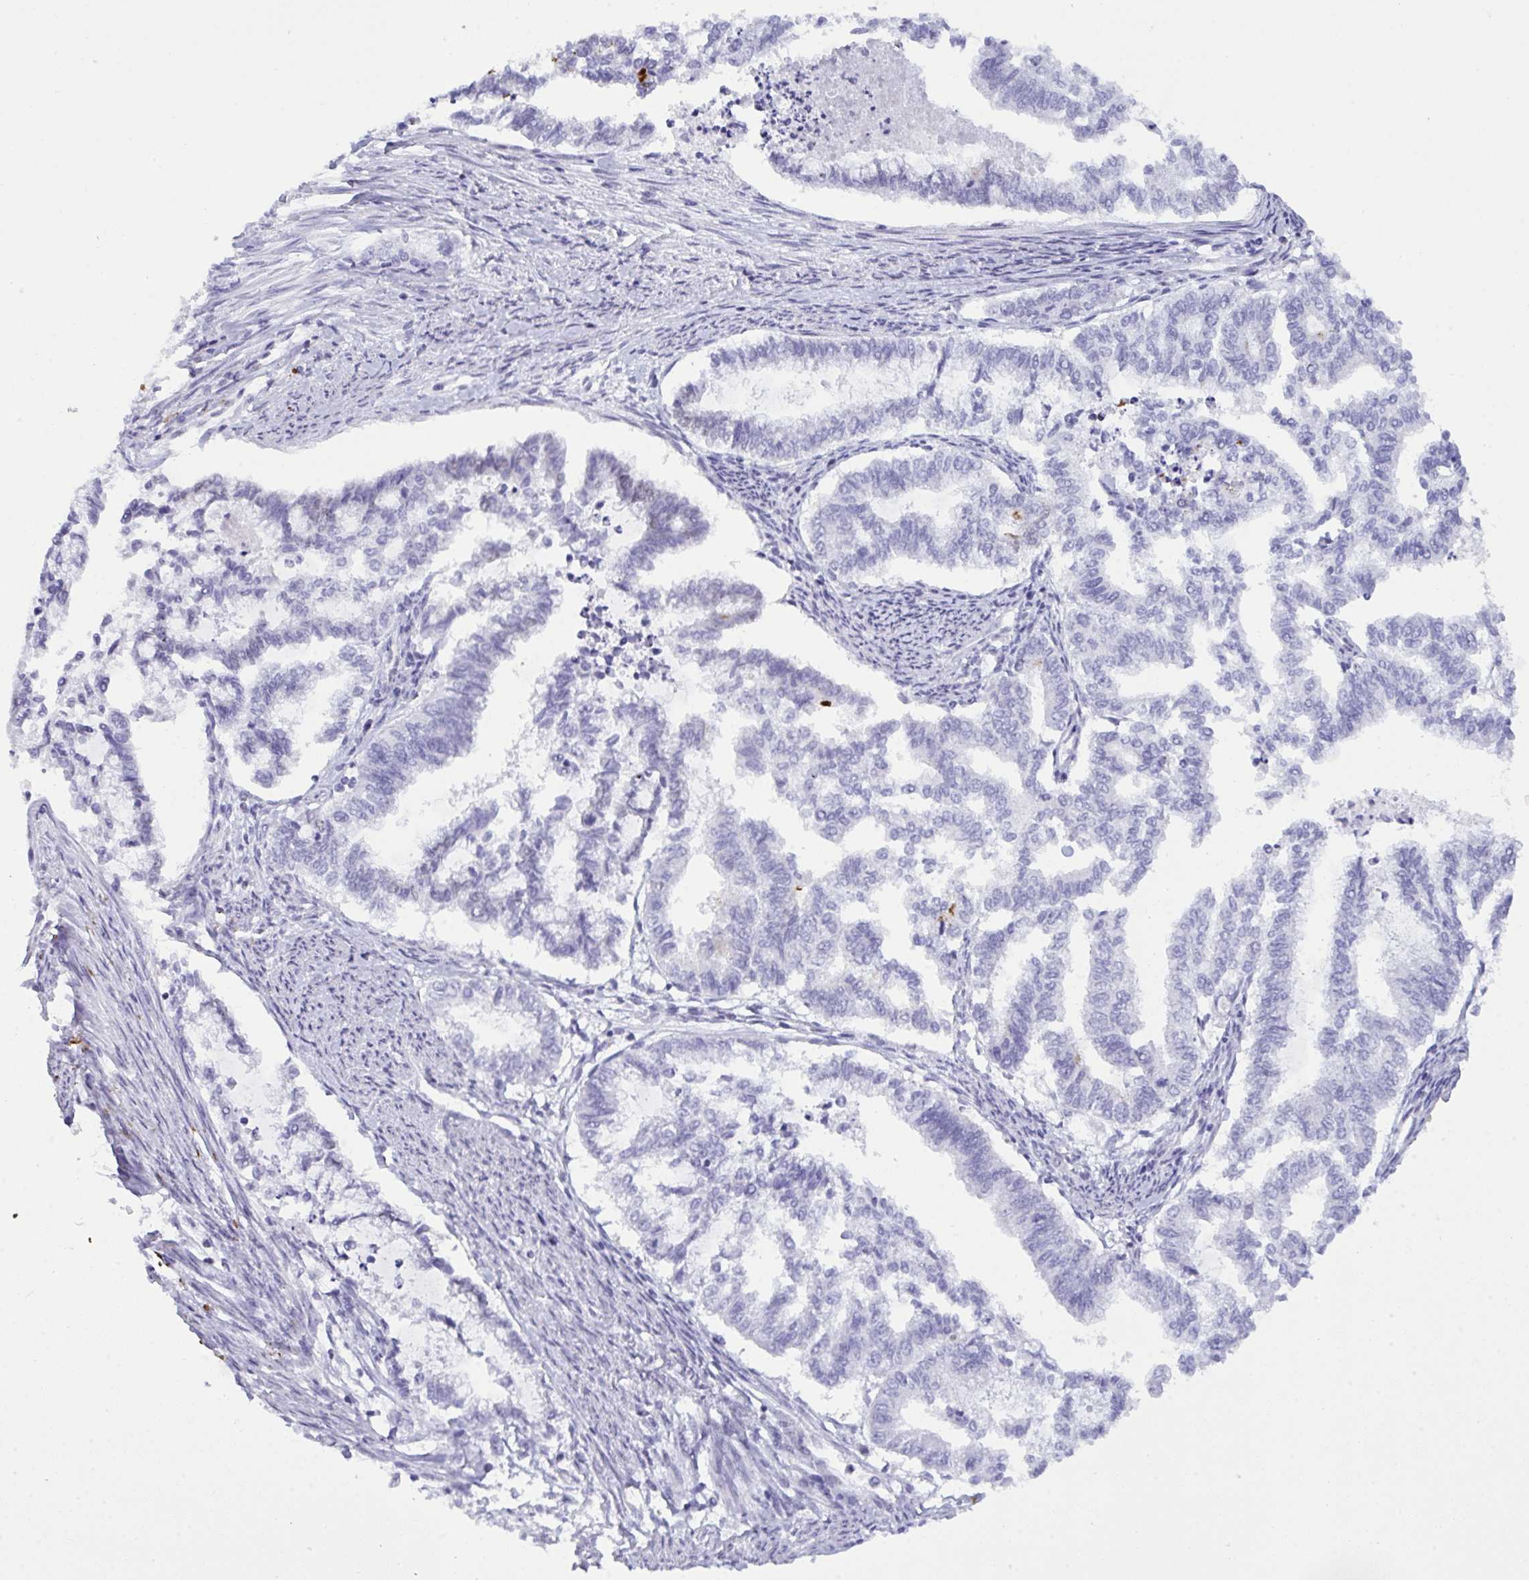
{"staining": {"intensity": "negative", "quantity": "none", "location": "none"}, "tissue": "endometrial cancer", "cell_type": "Tumor cells", "image_type": "cancer", "snomed": [{"axis": "morphology", "description": "Adenocarcinoma, NOS"}, {"axis": "topography", "description": "Endometrium"}], "caption": "A micrograph of human endometrial cancer (adenocarcinoma) is negative for staining in tumor cells. (Stains: DAB (3,3'-diaminobenzidine) IHC with hematoxylin counter stain, Microscopy: brightfield microscopy at high magnification).", "gene": "ELN", "patient": {"sex": "female", "age": 79}}